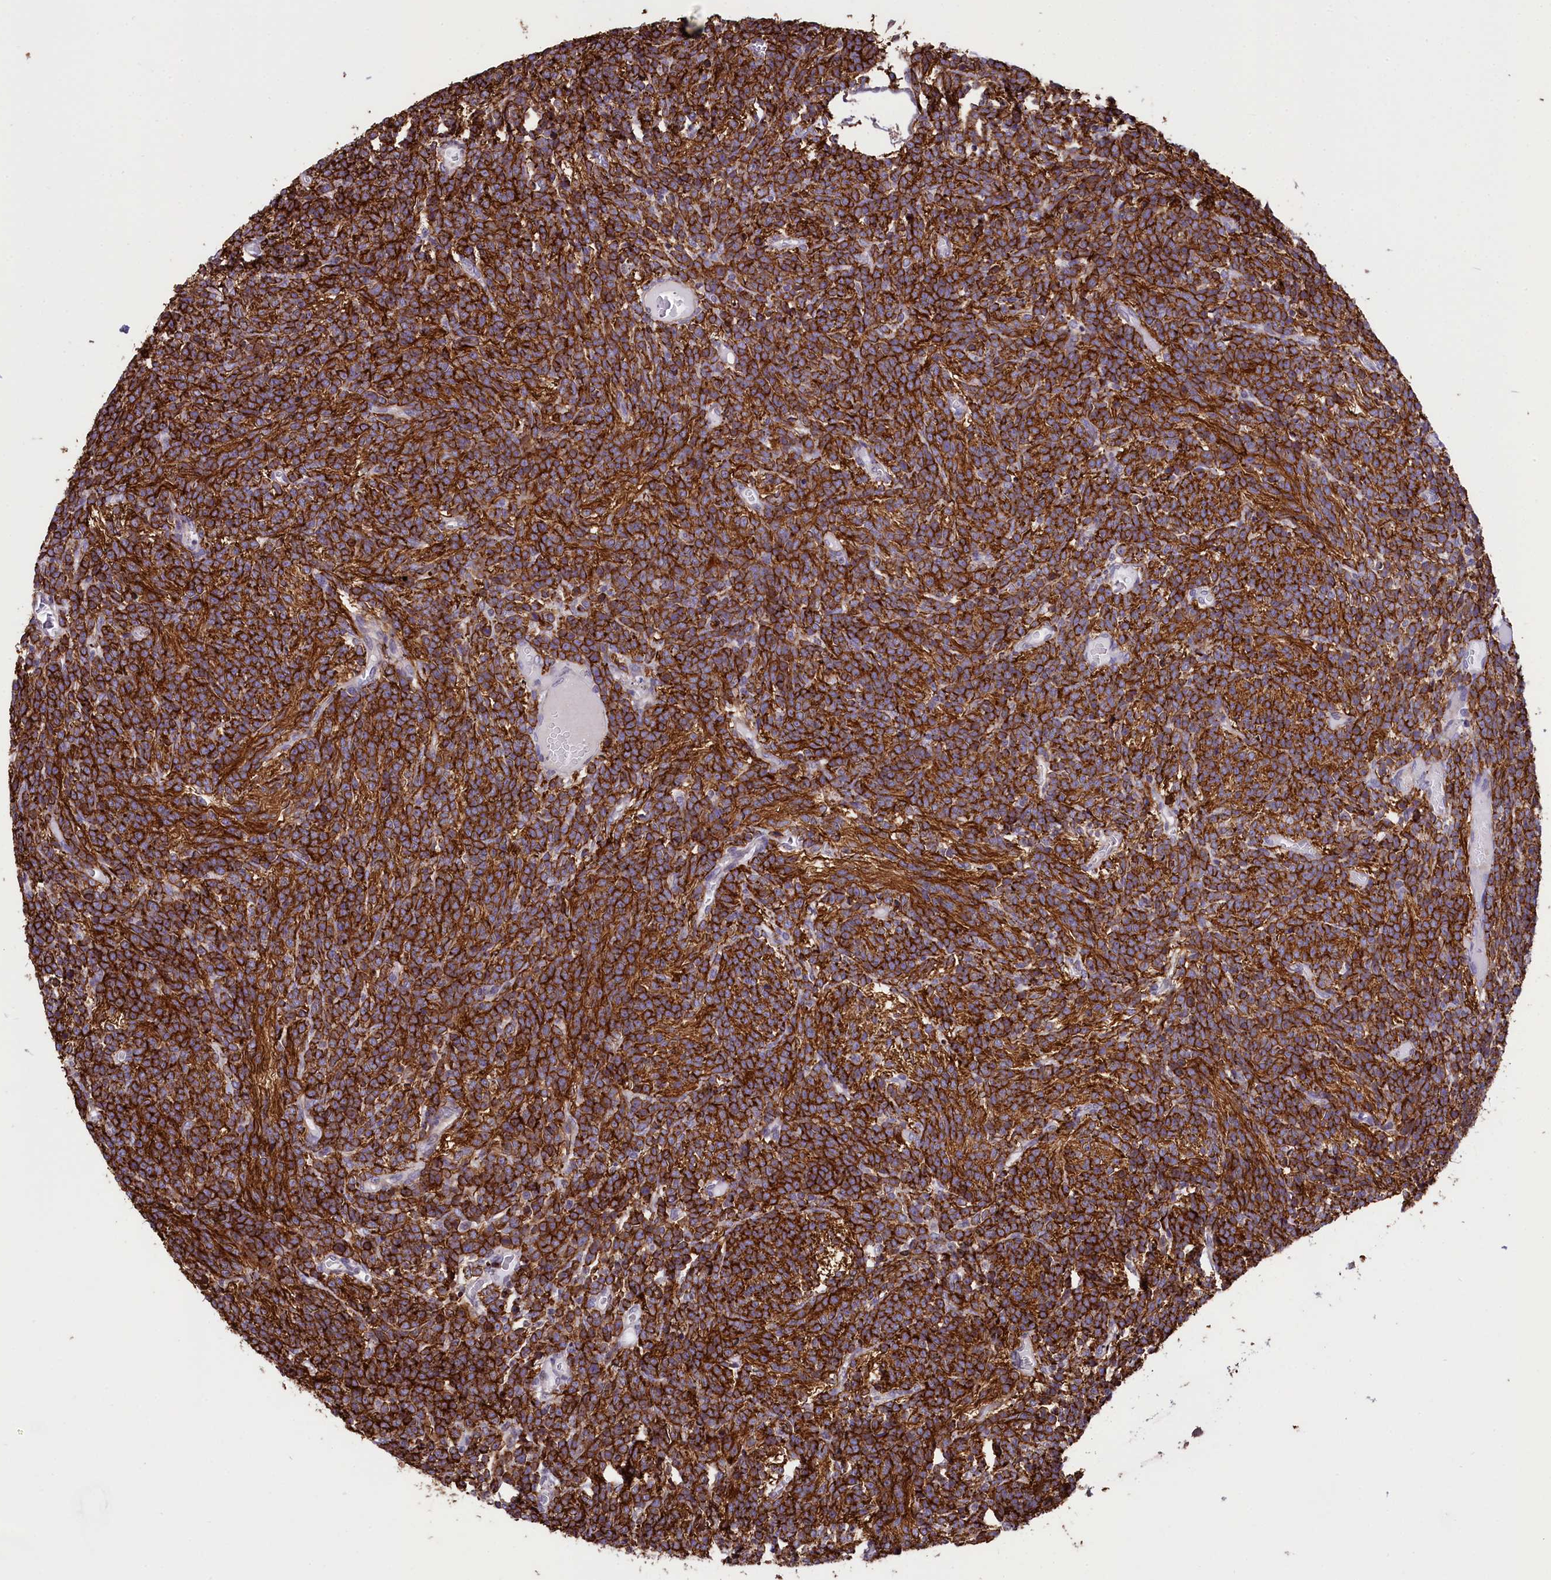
{"staining": {"intensity": "strong", "quantity": ">75%", "location": "cytoplasmic/membranous"}, "tissue": "glioma", "cell_type": "Tumor cells", "image_type": "cancer", "snomed": [{"axis": "morphology", "description": "Glioma, malignant, Low grade"}, {"axis": "topography", "description": "Brain"}], "caption": "High-power microscopy captured an immunohistochemistry (IHC) image of glioma, revealing strong cytoplasmic/membranous staining in approximately >75% of tumor cells.", "gene": "ZNF2", "patient": {"sex": "female", "age": 1}}